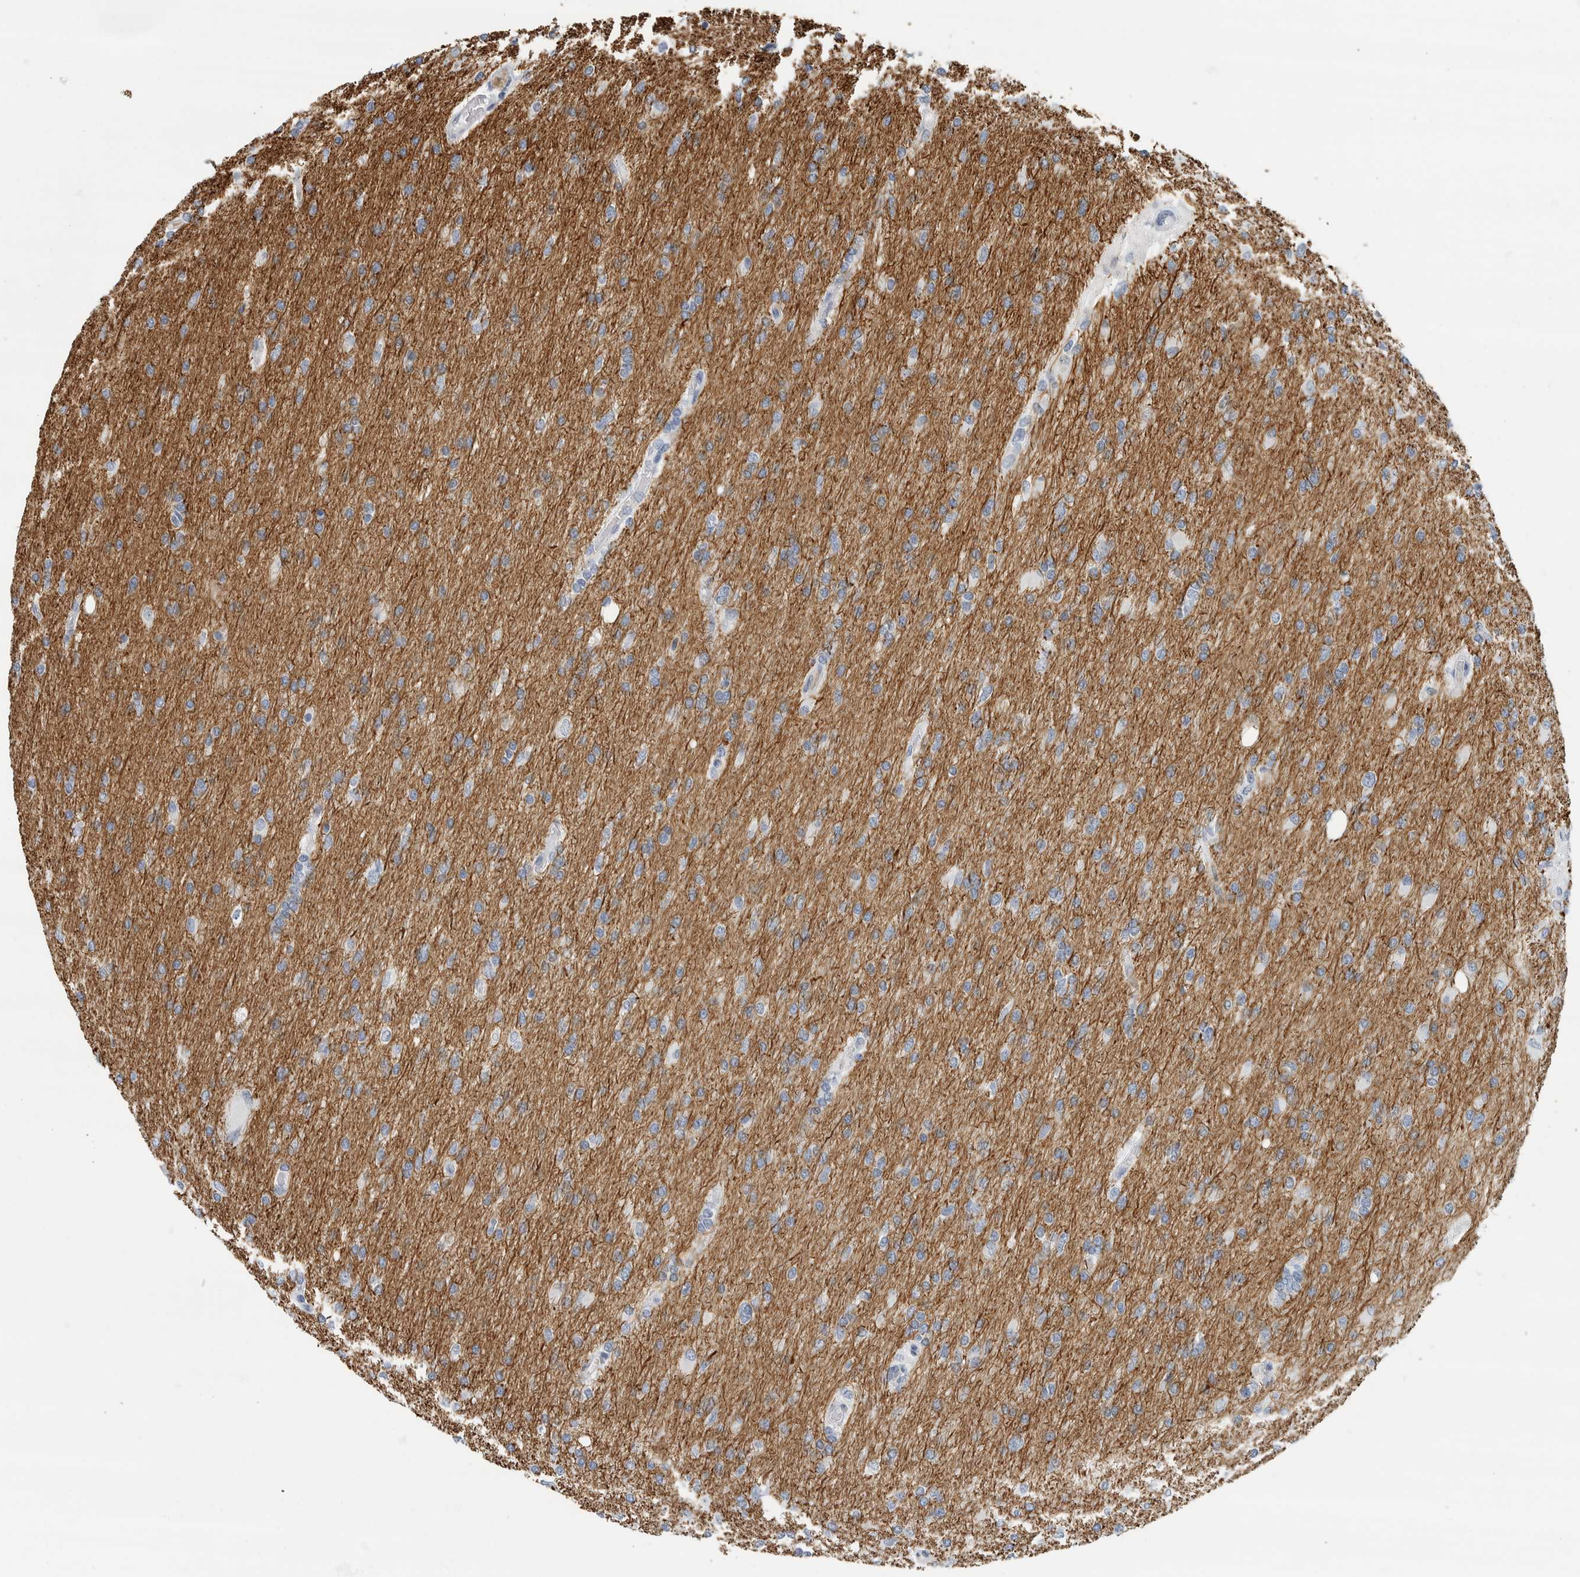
{"staining": {"intensity": "negative", "quantity": "none", "location": "none"}, "tissue": "glioma", "cell_type": "Tumor cells", "image_type": "cancer", "snomed": [{"axis": "morphology", "description": "Glioma, malignant, High grade"}, {"axis": "topography", "description": "Cerebral cortex"}], "caption": "A histopathology image of human malignant glioma (high-grade) is negative for staining in tumor cells.", "gene": "NEFM", "patient": {"sex": "female", "age": 36}}